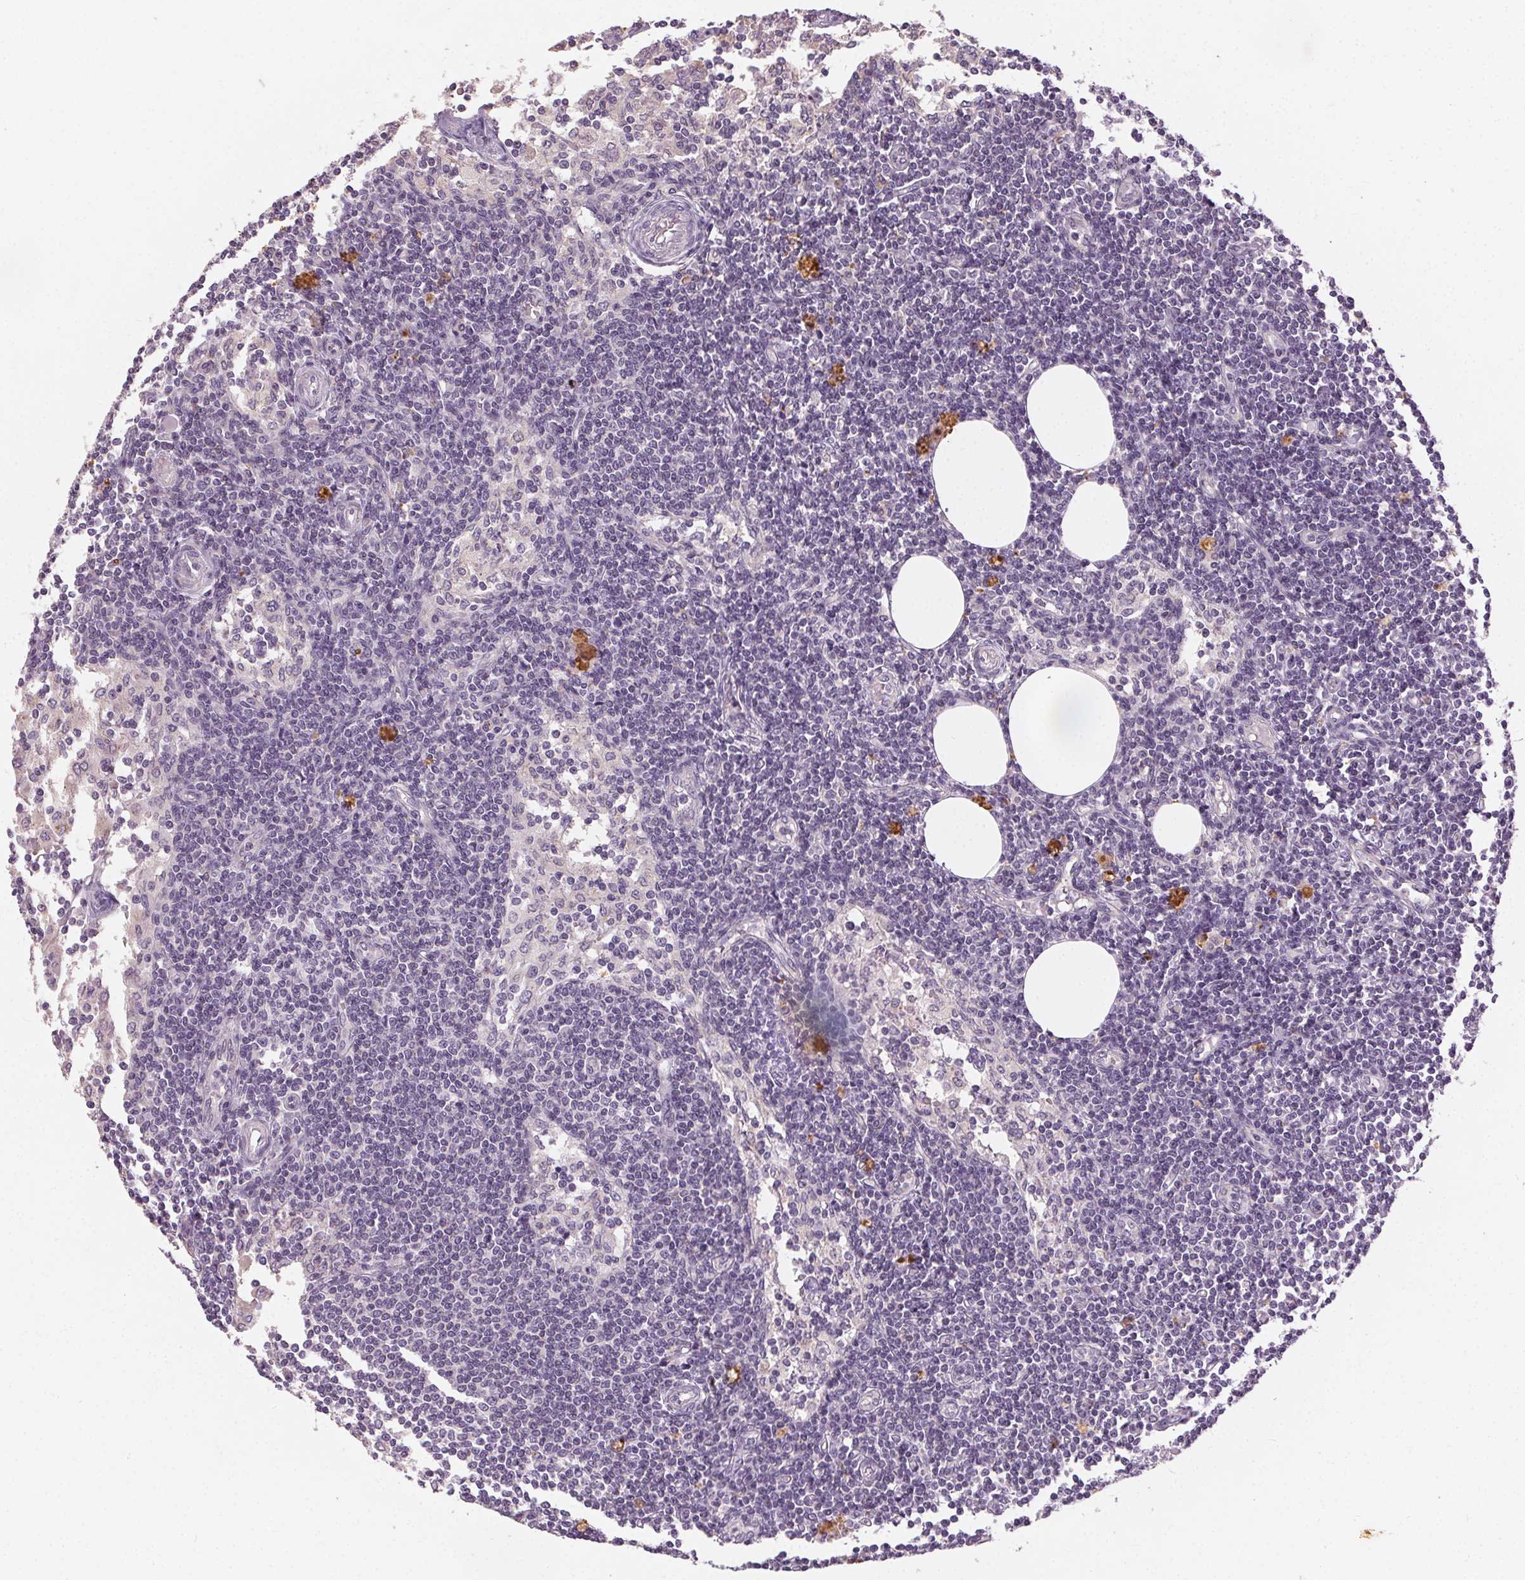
{"staining": {"intensity": "negative", "quantity": "none", "location": "none"}, "tissue": "lymph node", "cell_type": "Germinal center cells", "image_type": "normal", "snomed": [{"axis": "morphology", "description": "Normal tissue, NOS"}, {"axis": "topography", "description": "Lymph node"}], "caption": "A high-resolution photomicrograph shows IHC staining of unremarkable lymph node, which shows no significant positivity in germinal center cells.", "gene": "CLTRN", "patient": {"sex": "female", "age": 69}}